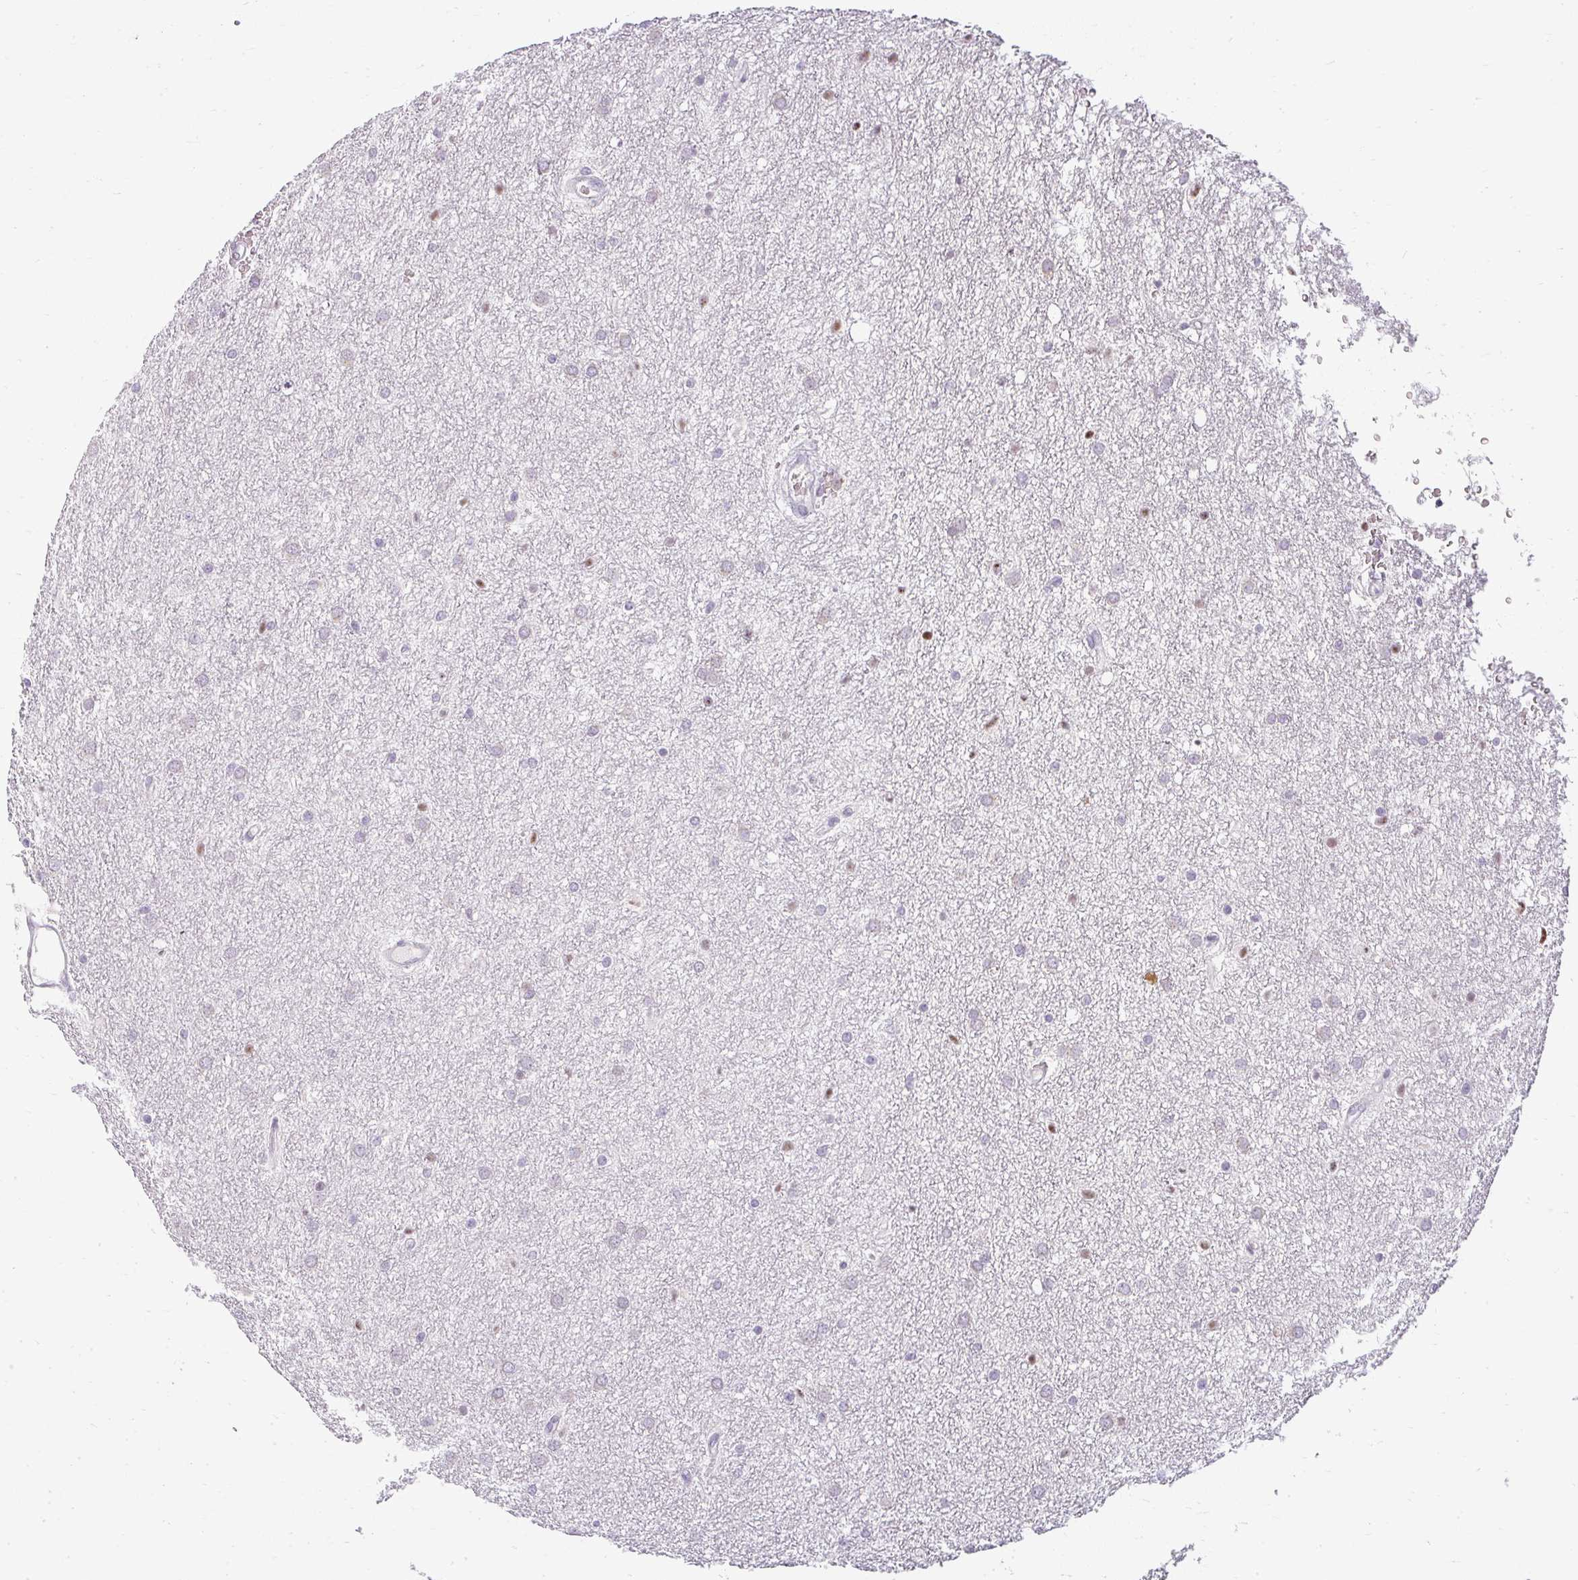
{"staining": {"intensity": "negative", "quantity": "none", "location": "none"}, "tissue": "glioma", "cell_type": "Tumor cells", "image_type": "cancer", "snomed": [{"axis": "morphology", "description": "Glioma, malignant, Low grade"}, {"axis": "topography", "description": "Cerebellum"}], "caption": "Glioma was stained to show a protein in brown. There is no significant positivity in tumor cells.", "gene": "ZFYVE26", "patient": {"sex": "female", "age": 5}}